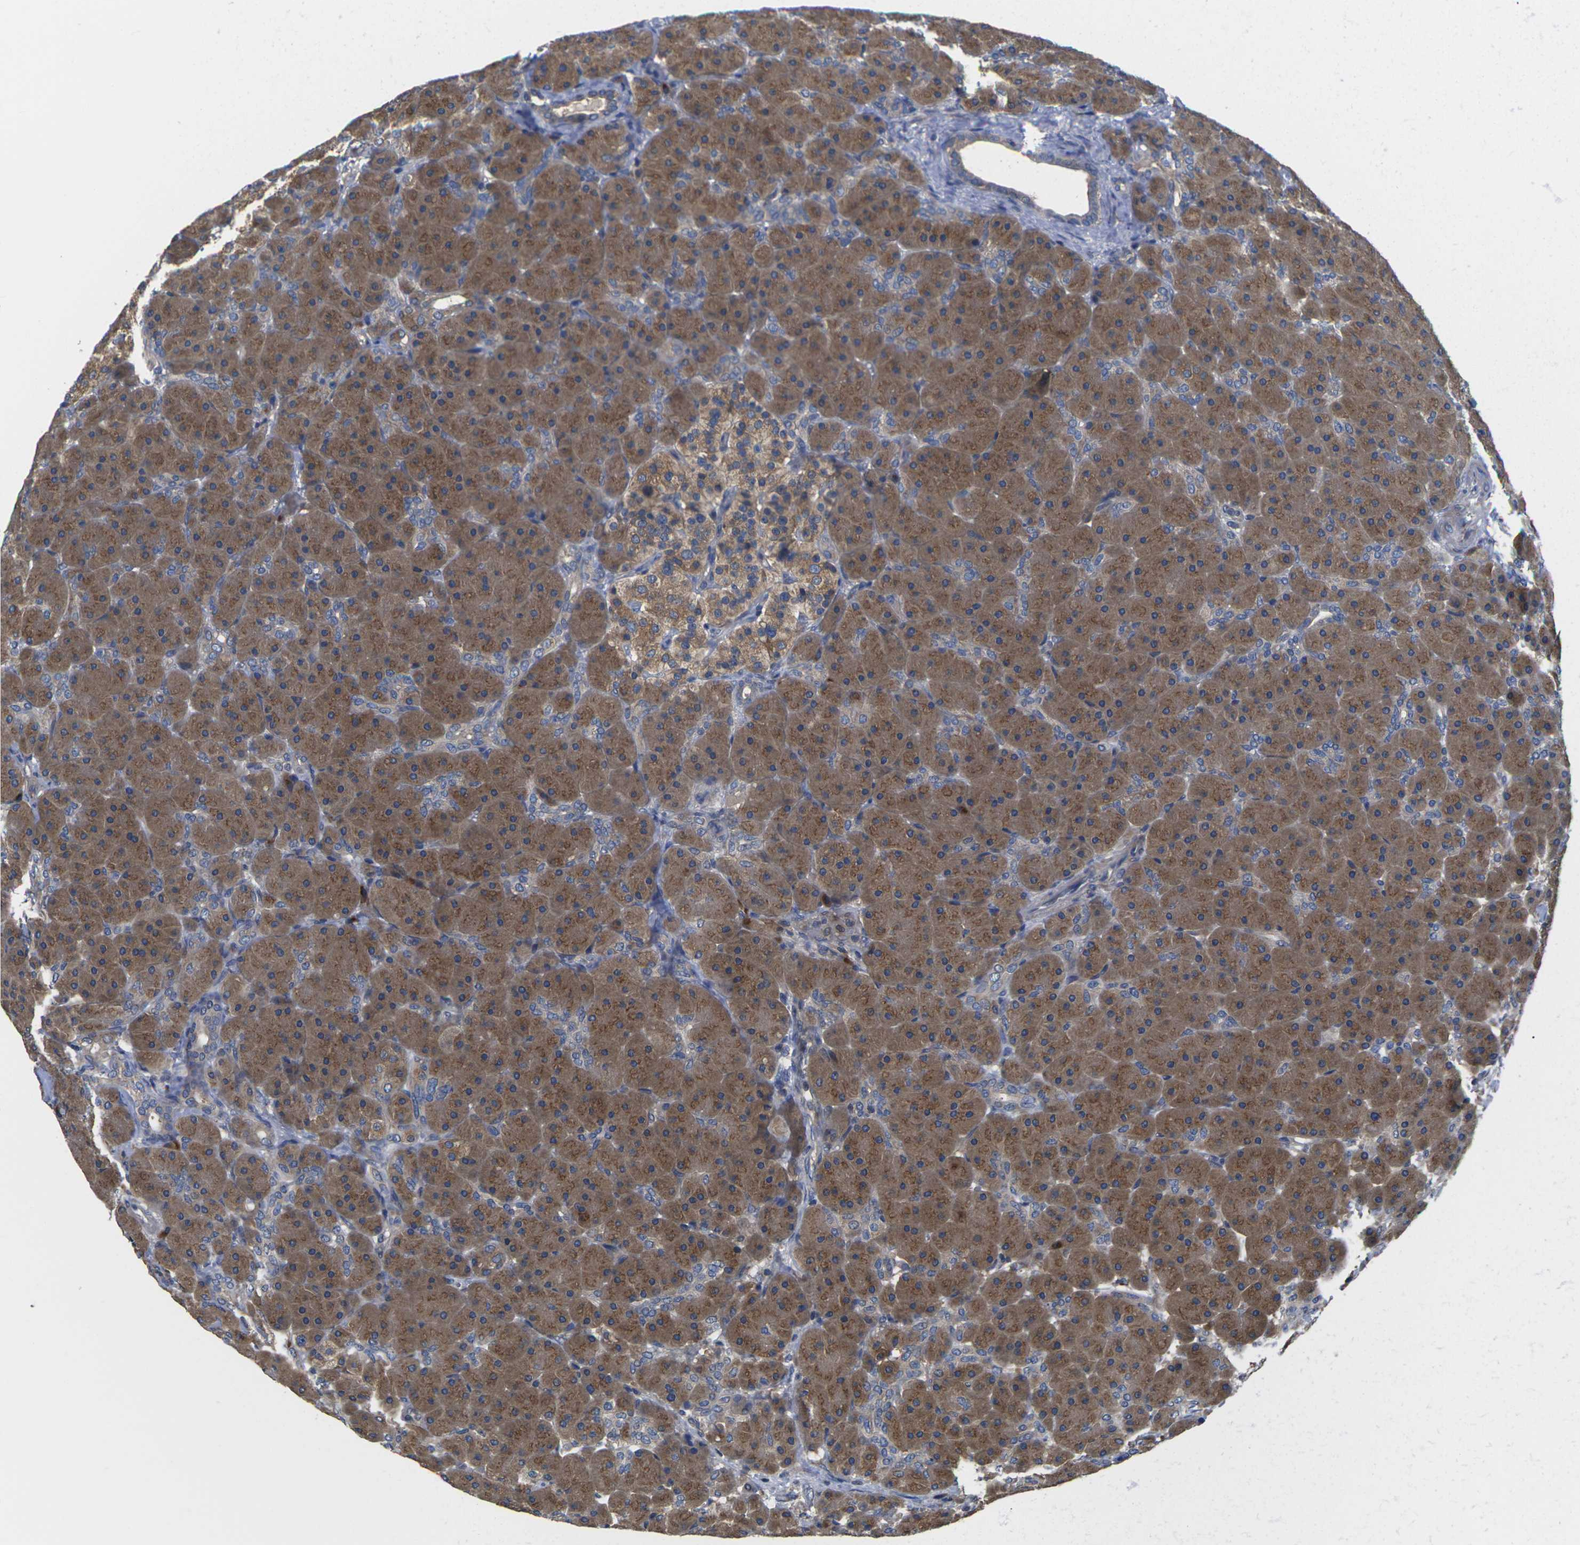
{"staining": {"intensity": "moderate", "quantity": ">75%", "location": "cytoplasmic/membranous"}, "tissue": "pancreas", "cell_type": "Exocrine glandular cells", "image_type": "normal", "snomed": [{"axis": "morphology", "description": "Normal tissue, NOS"}, {"axis": "topography", "description": "Pancreas"}], "caption": "Immunohistochemical staining of benign human pancreas displays >75% levels of moderate cytoplasmic/membranous protein positivity in about >75% of exocrine glandular cells. The staining is performed using DAB brown chromogen to label protein expression. The nuclei are counter-stained blue using hematoxylin.", "gene": "TMCC2", "patient": {"sex": "male", "age": 66}}